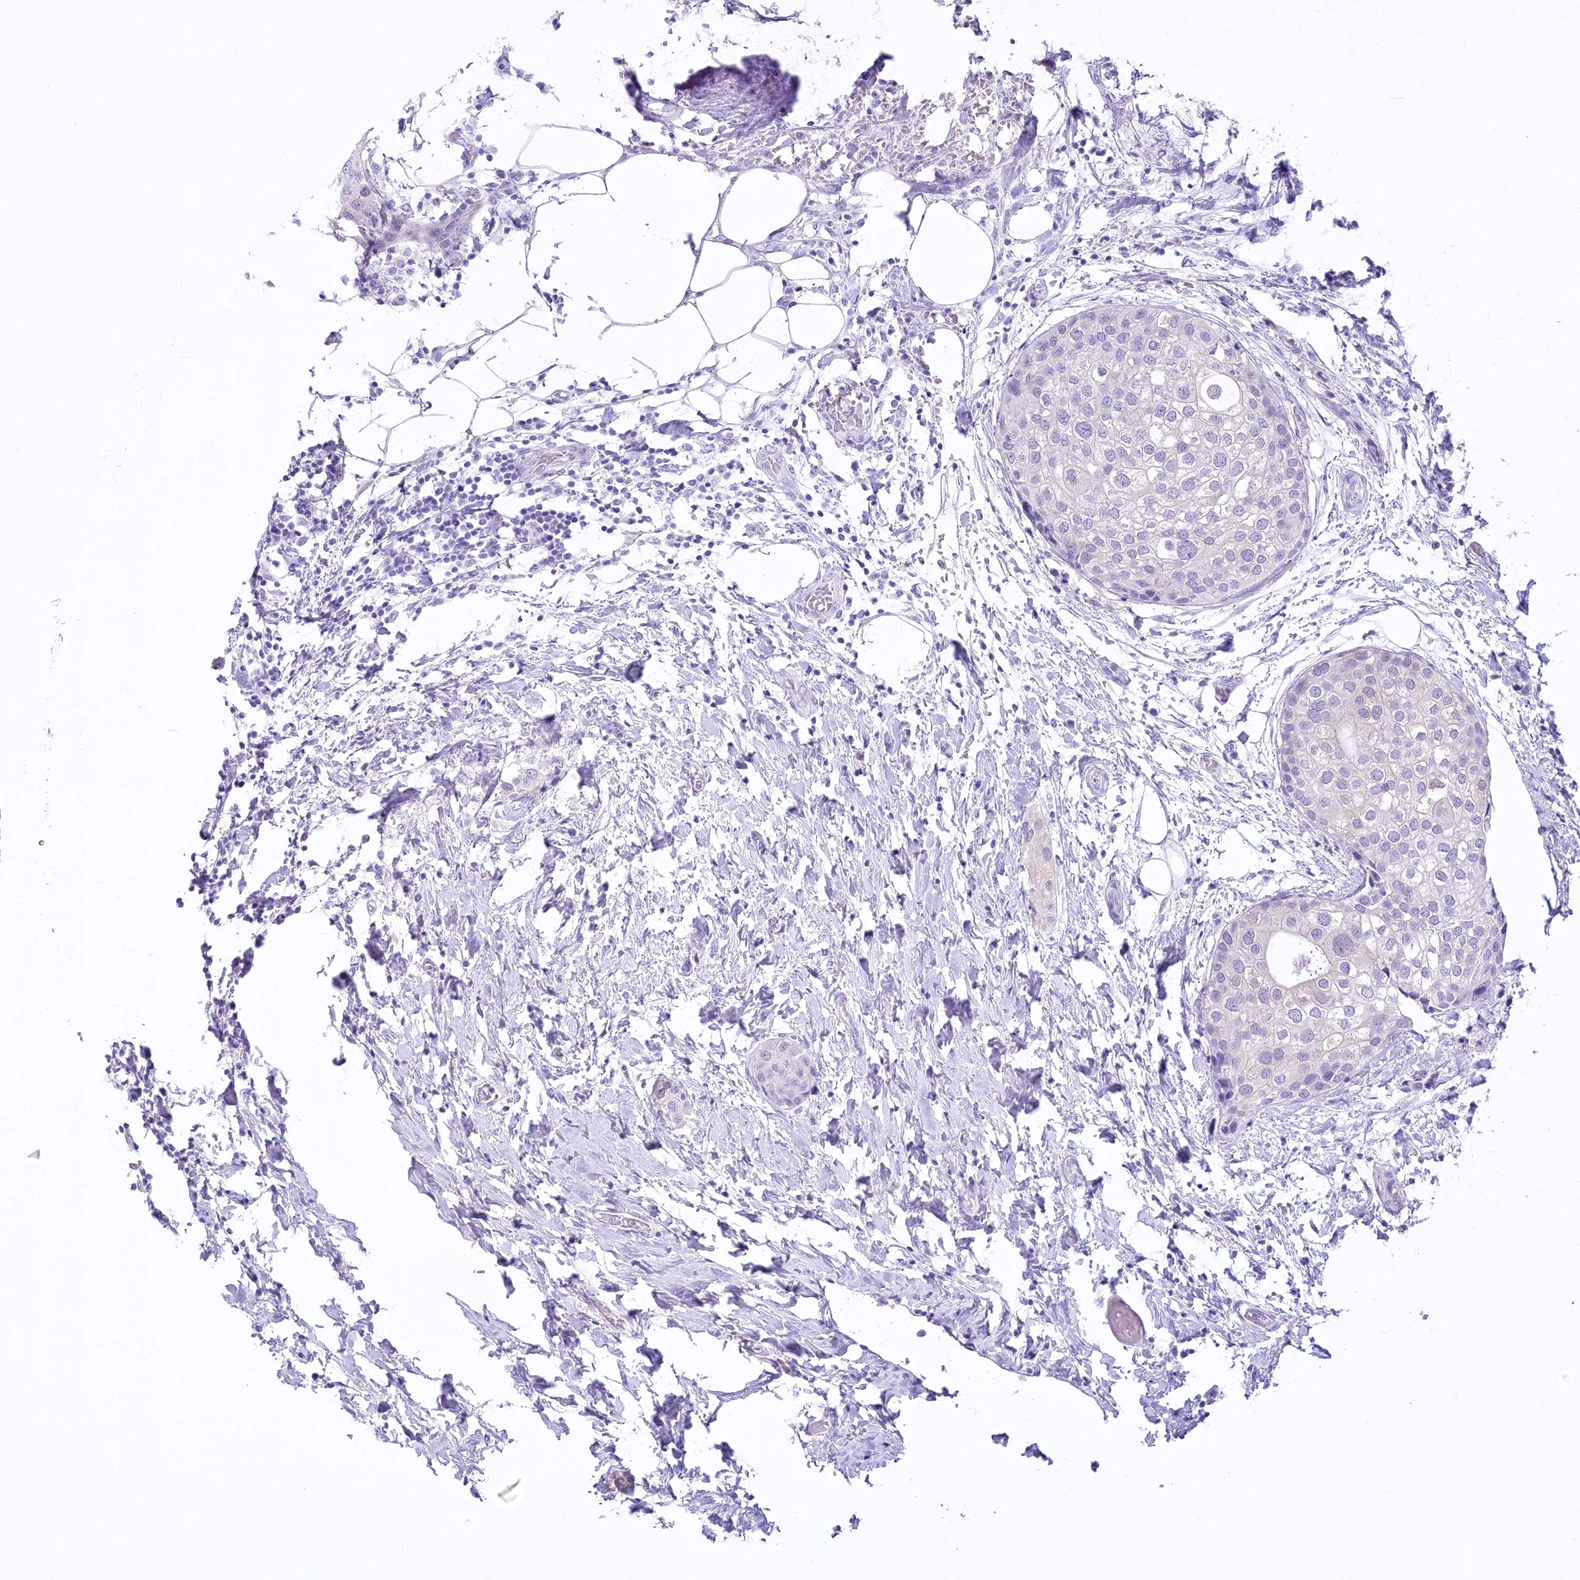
{"staining": {"intensity": "negative", "quantity": "none", "location": "none"}, "tissue": "urothelial cancer", "cell_type": "Tumor cells", "image_type": "cancer", "snomed": [{"axis": "morphology", "description": "Urothelial carcinoma, High grade"}, {"axis": "topography", "description": "Urinary bladder"}], "caption": "This is a photomicrograph of IHC staining of urothelial cancer, which shows no positivity in tumor cells.", "gene": "PBLD", "patient": {"sex": "male", "age": 64}}